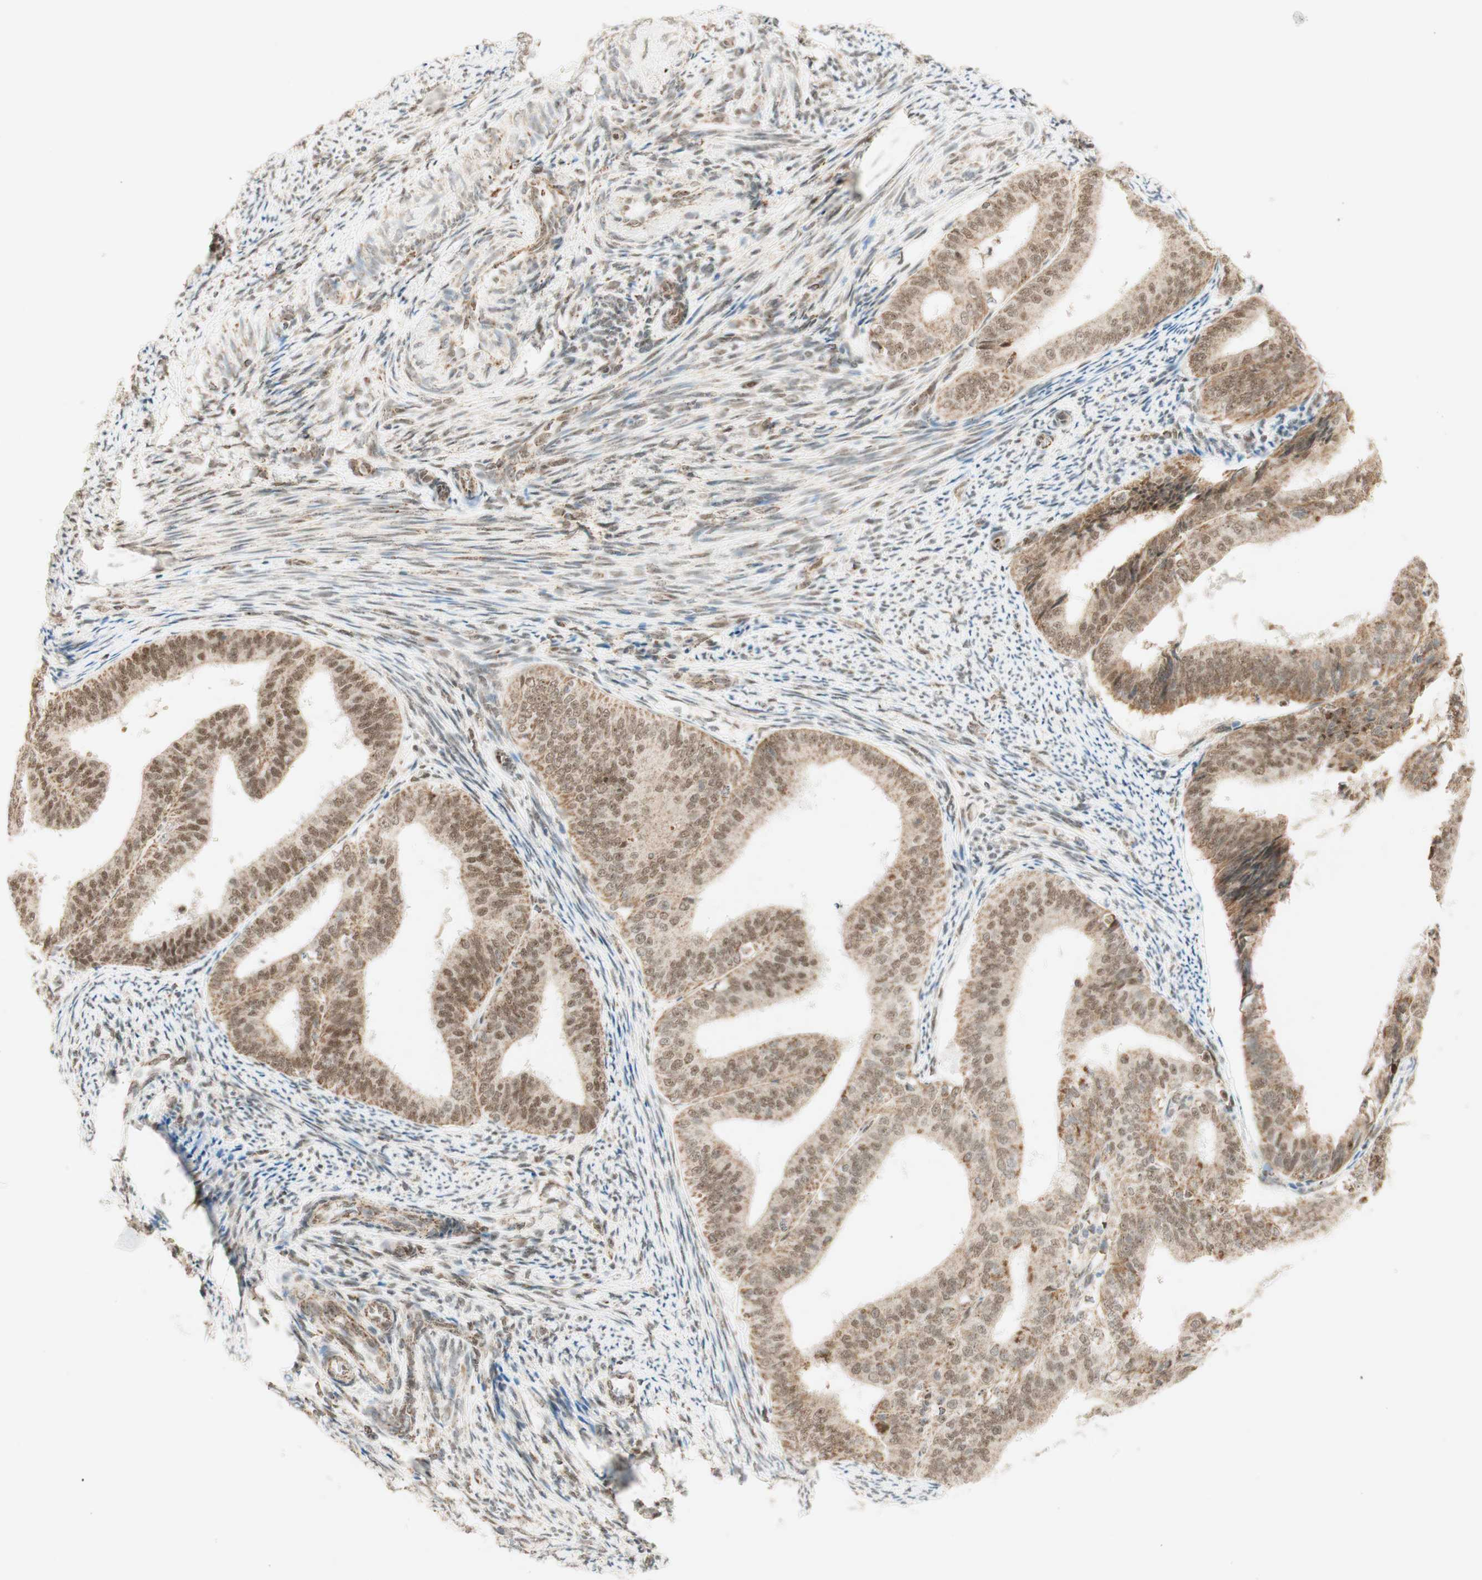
{"staining": {"intensity": "moderate", "quantity": ">75%", "location": "cytoplasmic/membranous,nuclear"}, "tissue": "endometrial cancer", "cell_type": "Tumor cells", "image_type": "cancer", "snomed": [{"axis": "morphology", "description": "Adenocarcinoma, NOS"}, {"axis": "topography", "description": "Endometrium"}], "caption": "A brown stain labels moderate cytoplasmic/membranous and nuclear expression of a protein in endometrial cancer (adenocarcinoma) tumor cells.", "gene": "ZNF782", "patient": {"sex": "female", "age": 63}}